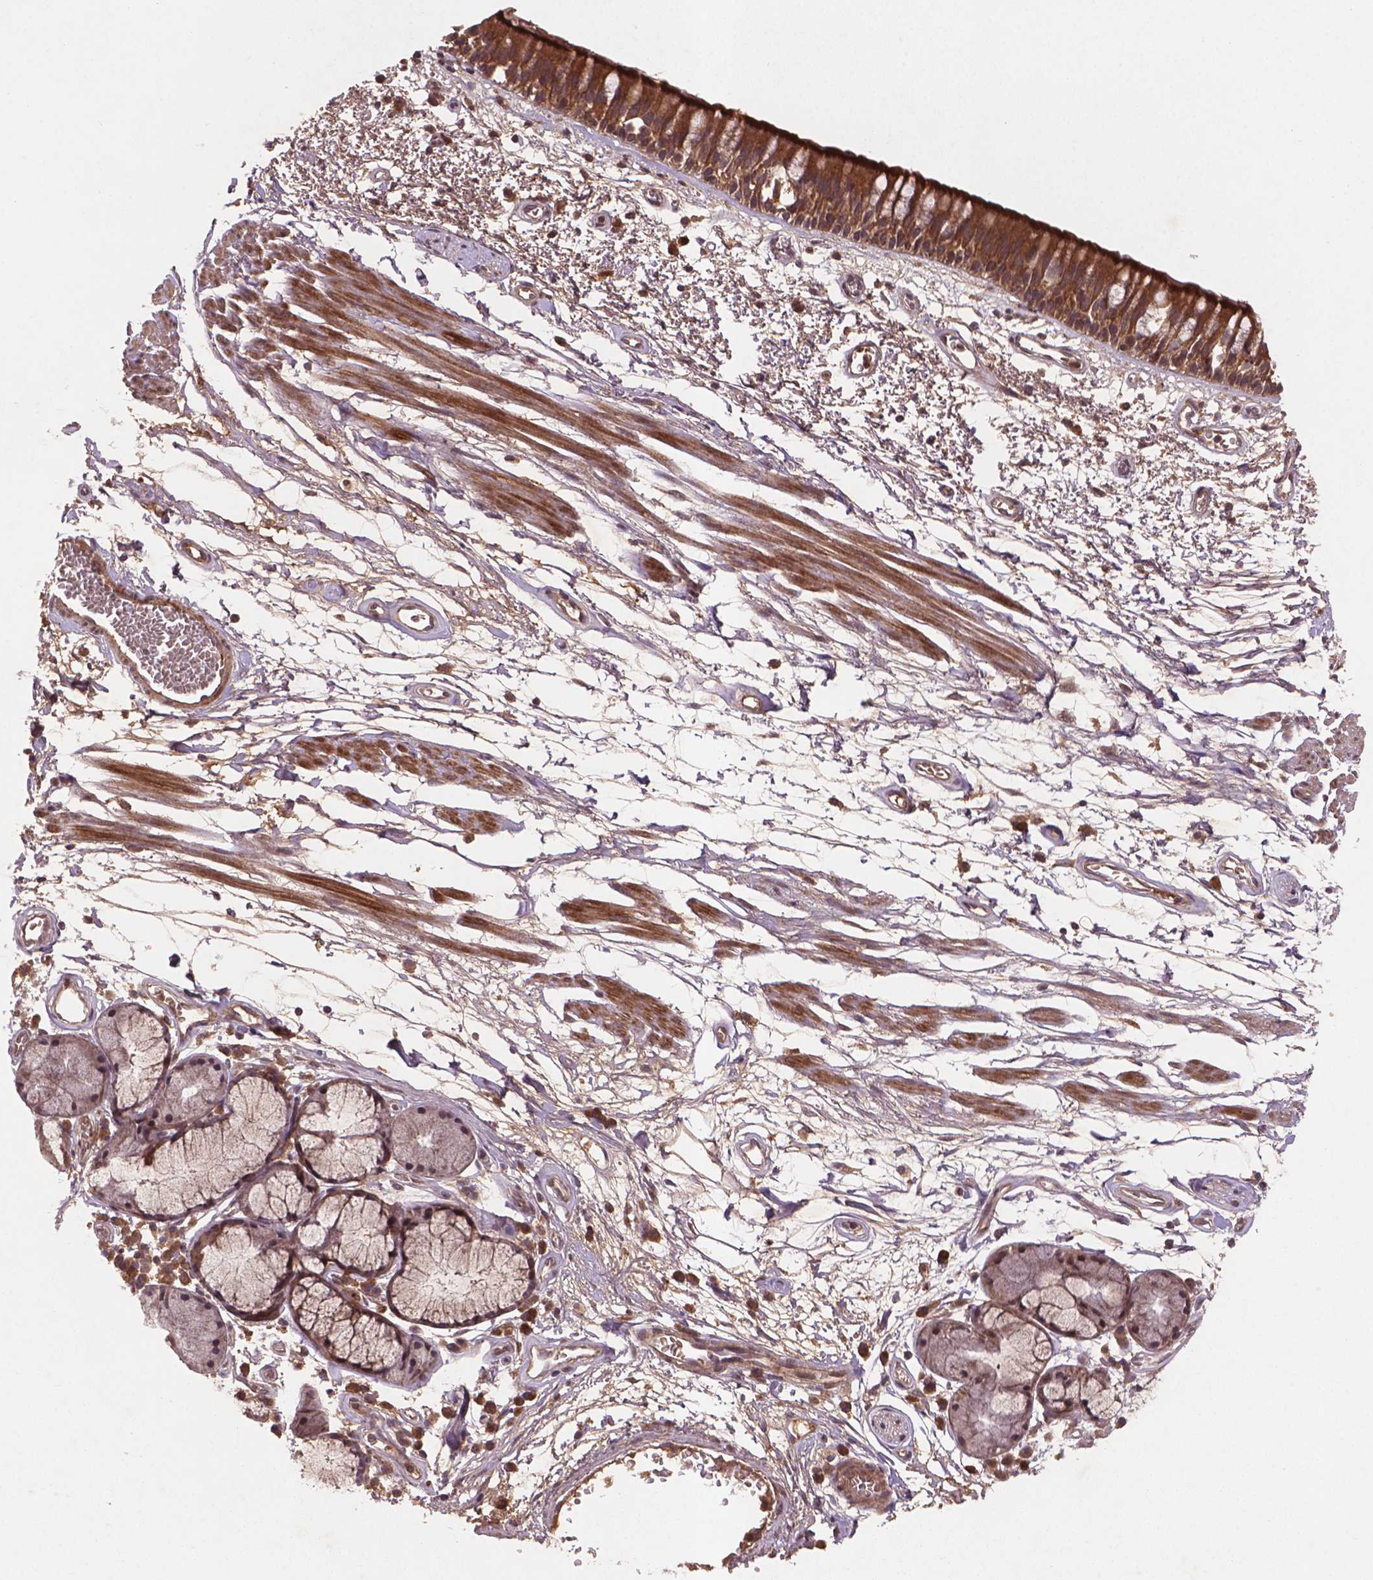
{"staining": {"intensity": "moderate", "quantity": ">75%", "location": "cytoplasmic/membranous,nuclear"}, "tissue": "bronchus", "cell_type": "Respiratory epithelial cells", "image_type": "normal", "snomed": [{"axis": "morphology", "description": "Normal tissue, NOS"}, {"axis": "morphology", "description": "Squamous cell carcinoma, NOS"}, {"axis": "topography", "description": "Cartilage tissue"}, {"axis": "topography", "description": "Bronchus"}, {"axis": "topography", "description": "Lung"}], "caption": "This image reveals benign bronchus stained with immunohistochemistry (IHC) to label a protein in brown. The cytoplasmic/membranous,nuclear of respiratory epithelial cells show moderate positivity for the protein. Nuclei are counter-stained blue.", "gene": "NIPAL2", "patient": {"sex": "male", "age": 66}}